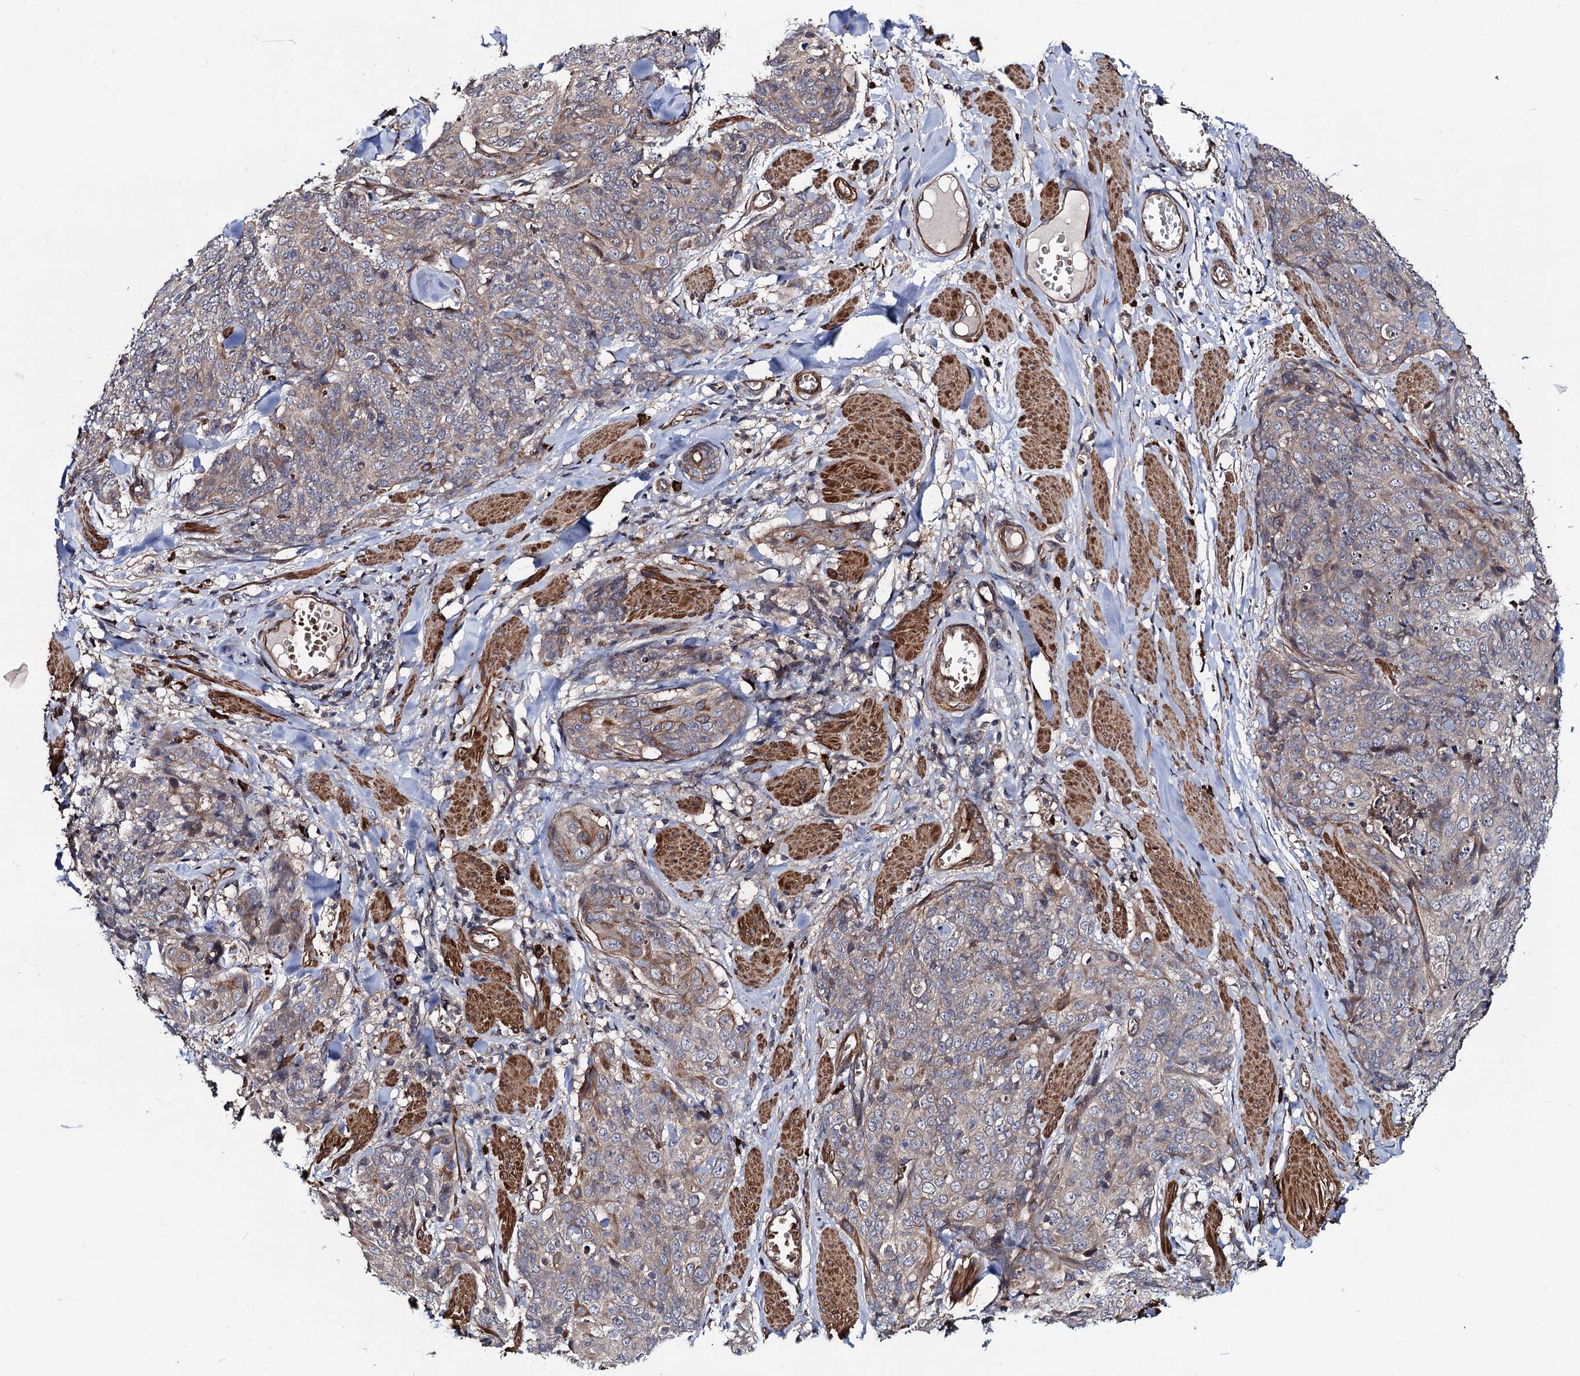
{"staining": {"intensity": "weak", "quantity": "25%-75%", "location": "cytoplasmic/membranous"}, "tissue": "skin cancer", "cell_type": "Tumor cells", "image_type": "cancer", "snomed": [{"axis": "morphology", "description": "Squamous cell carcinoma, NOS"}, {"axis": "topography", "description": "Skin"}, {"axis": "topography", "description": "Vulva"}], "caption": "Immunohistochemistry (IHC) of squamous cell carcinoma (skin) shows low levels of weak cytoplasmic/membranous positivity in about 25%-75% of tumor cells. (Stains: DAB (3,3'-diaminobenzidine) in brown, nuclei in blue, Microscopy: brightfield microscopy at high magnification).", "gene": "KXD1", "patient": {"sex": "female", "age": 85}}